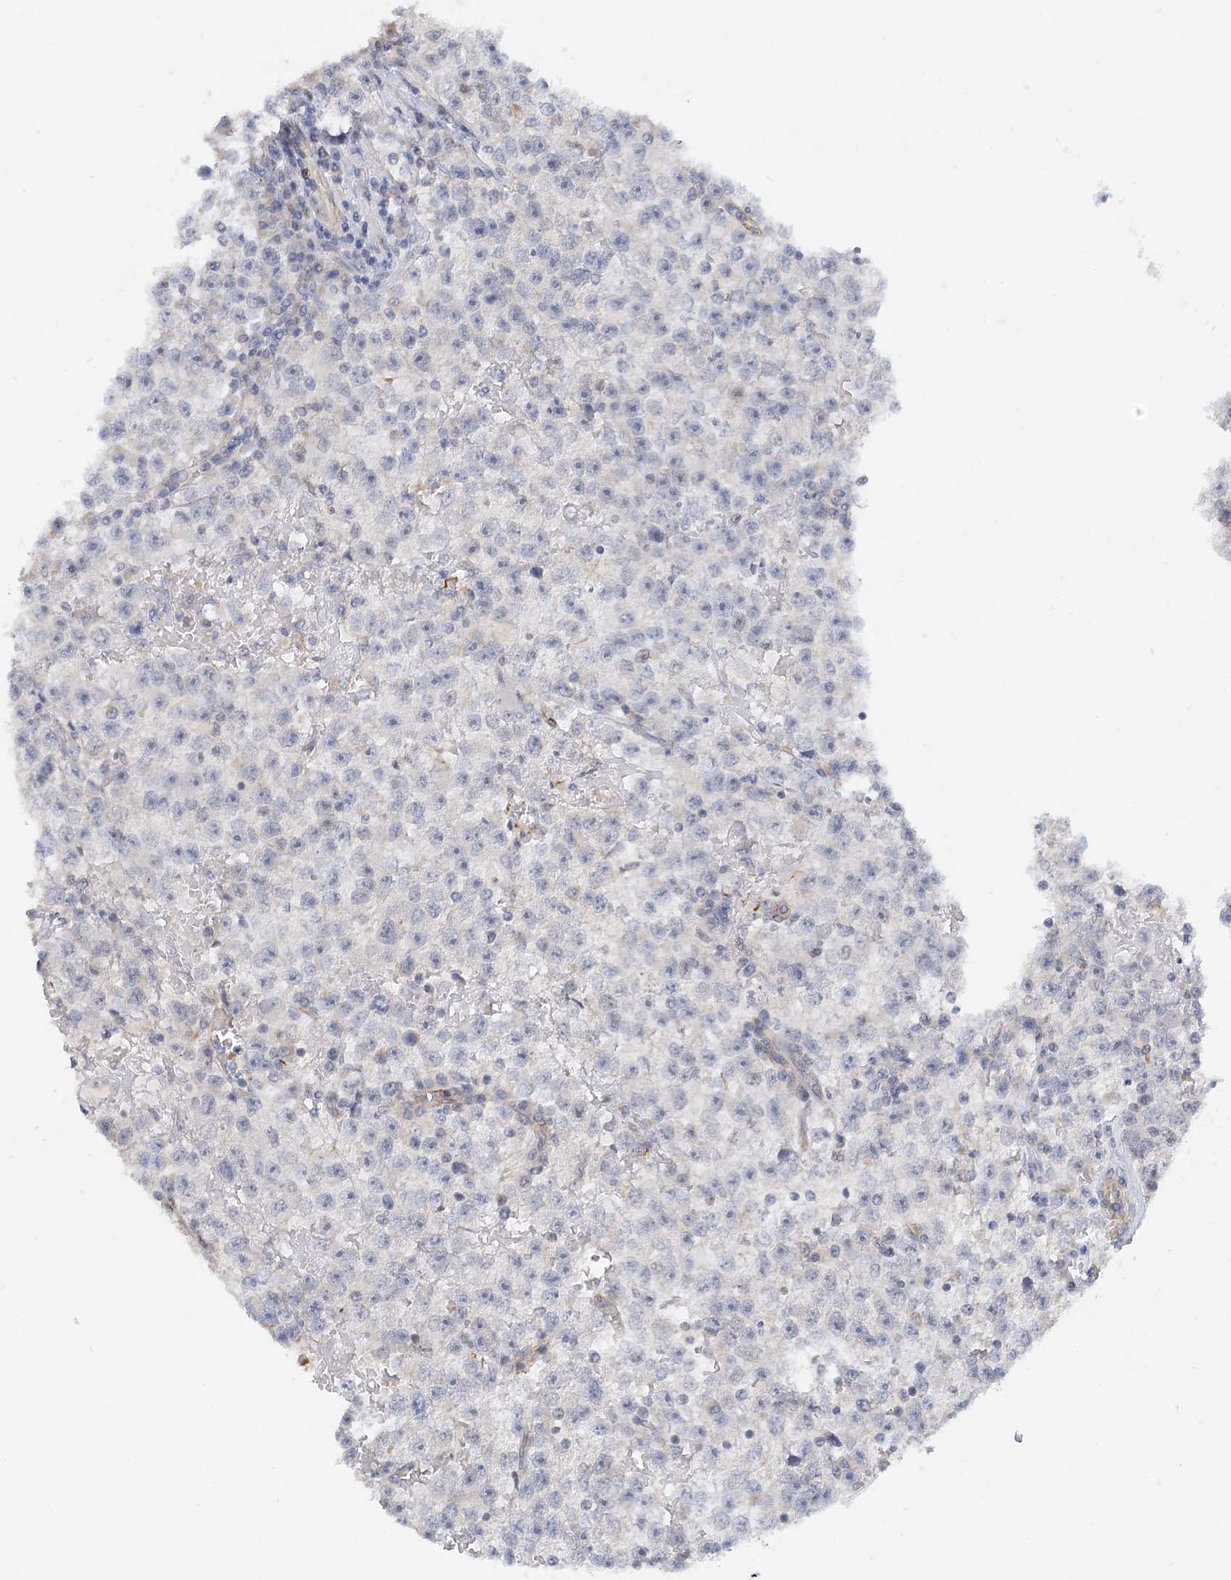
{"staining": {"intensity": "negative", "quantity": "none", "location": "none"}, "tissue": "testis cancer", "cell_type": "Tumor cells", "image_type": "cancer", "snomed": [{"axis": "morphology", "description": "Seminoma, NOS"}, {"axis": "topography", "description": "Testis"}], "caption": "Seminoma (testis) was stained to show a protein in brown. There is no significant expression in tumor cells. (Stains: DAB (3,3'-diaminobenzidine) IHC with hematoxylin counter stain, Microscopy: brightfield microscopy at high magnification).", "gene": "NELL2", "patient": {"sex": "male", "age": 22}}